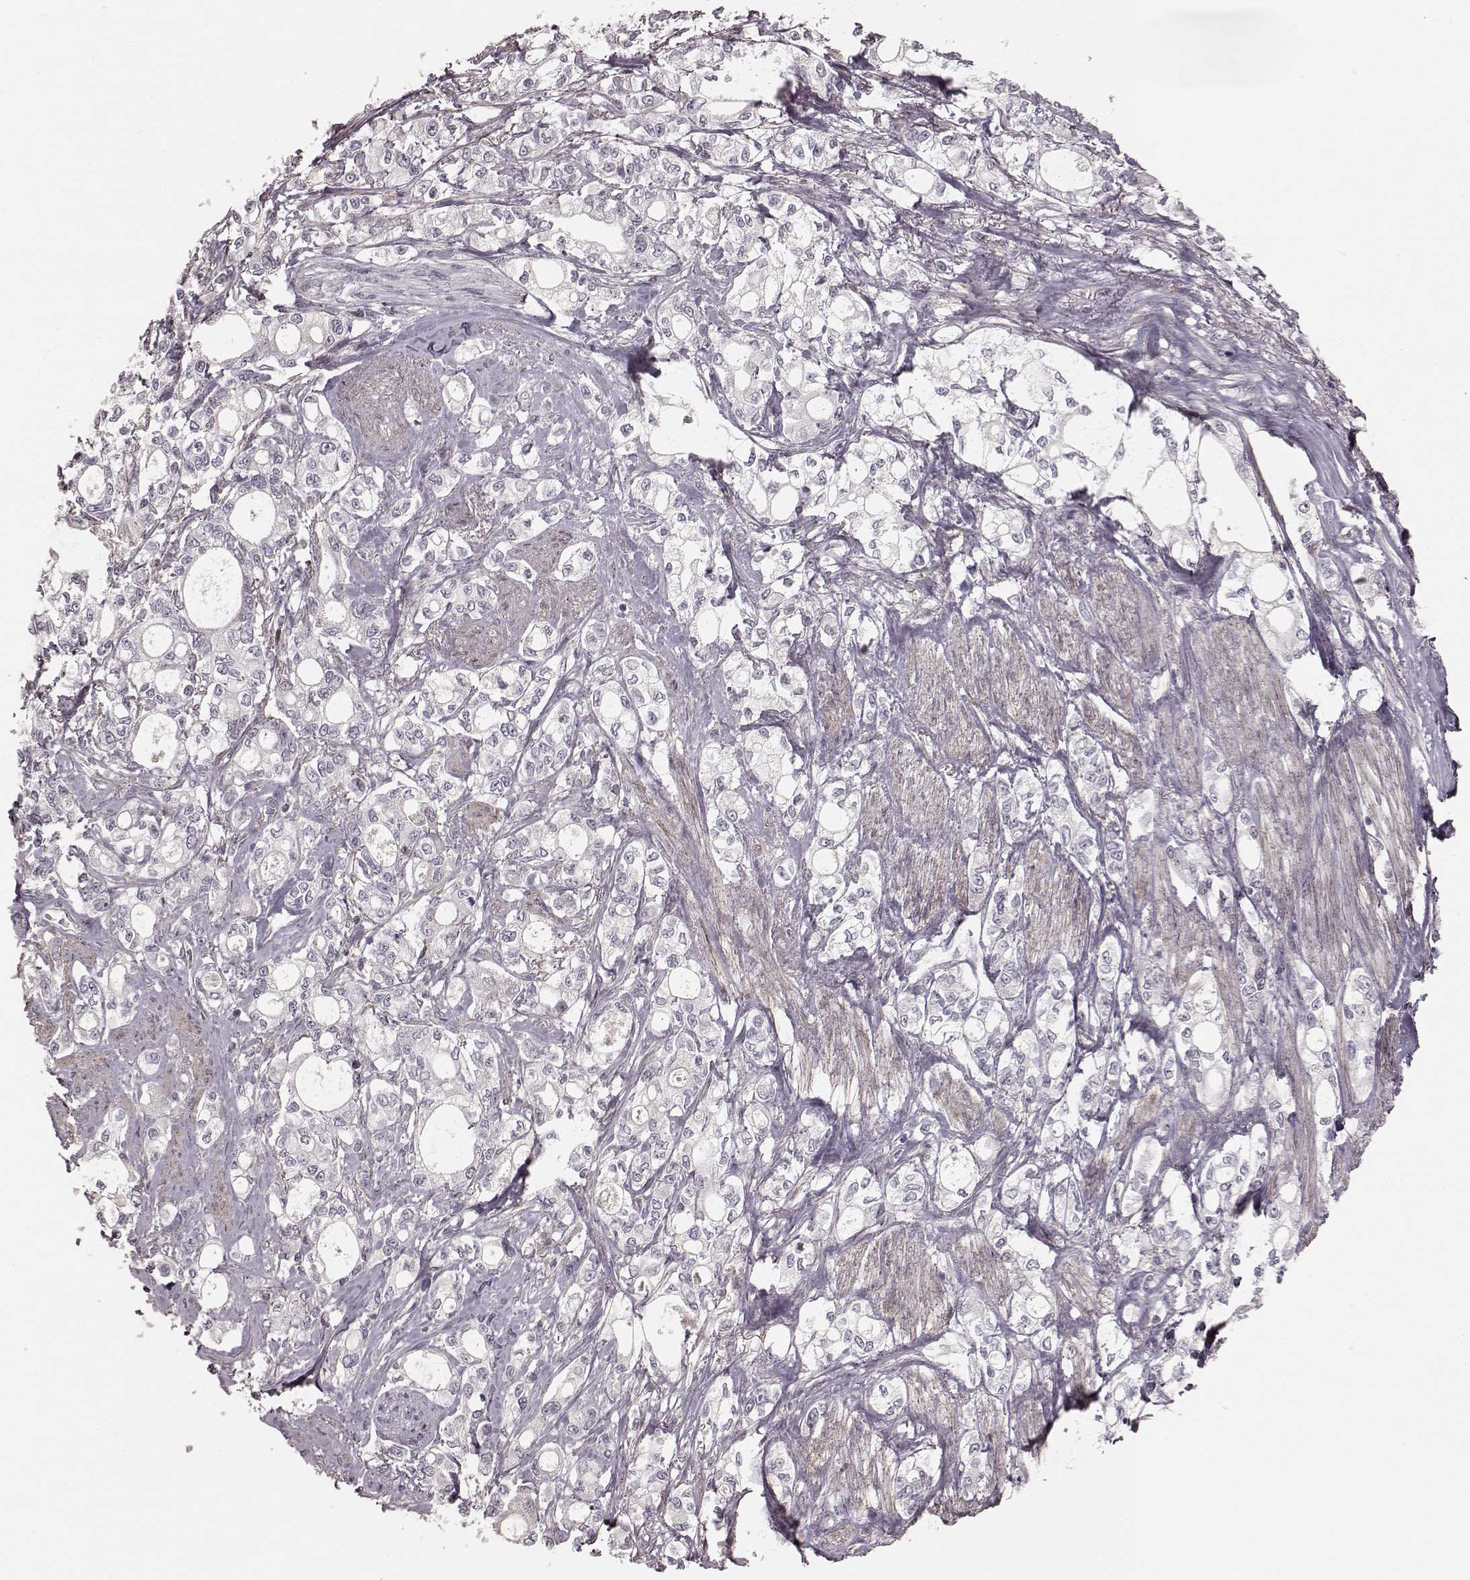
{"staining": {"intensity": "negative", "quantity": "none", "location": "none"}, "tissue": "stomach cancer", "cell_type": "Tumor cells", "image_type": "cancer", "snomed": [{"axis": "morphology", "description": "Adenocarcinoma, NOS"}, {"axis": "topography", "description": "Stomach"}], "caption": "DAB immunohistochemical staining of adenocarcinoma (stomach) demonstrates no significant positivity in tumor cells. (IHC, brightfield microscopy, high magnification).", "gene": "KCNJ9", "patient": {"sex": "male", "age": 63}}